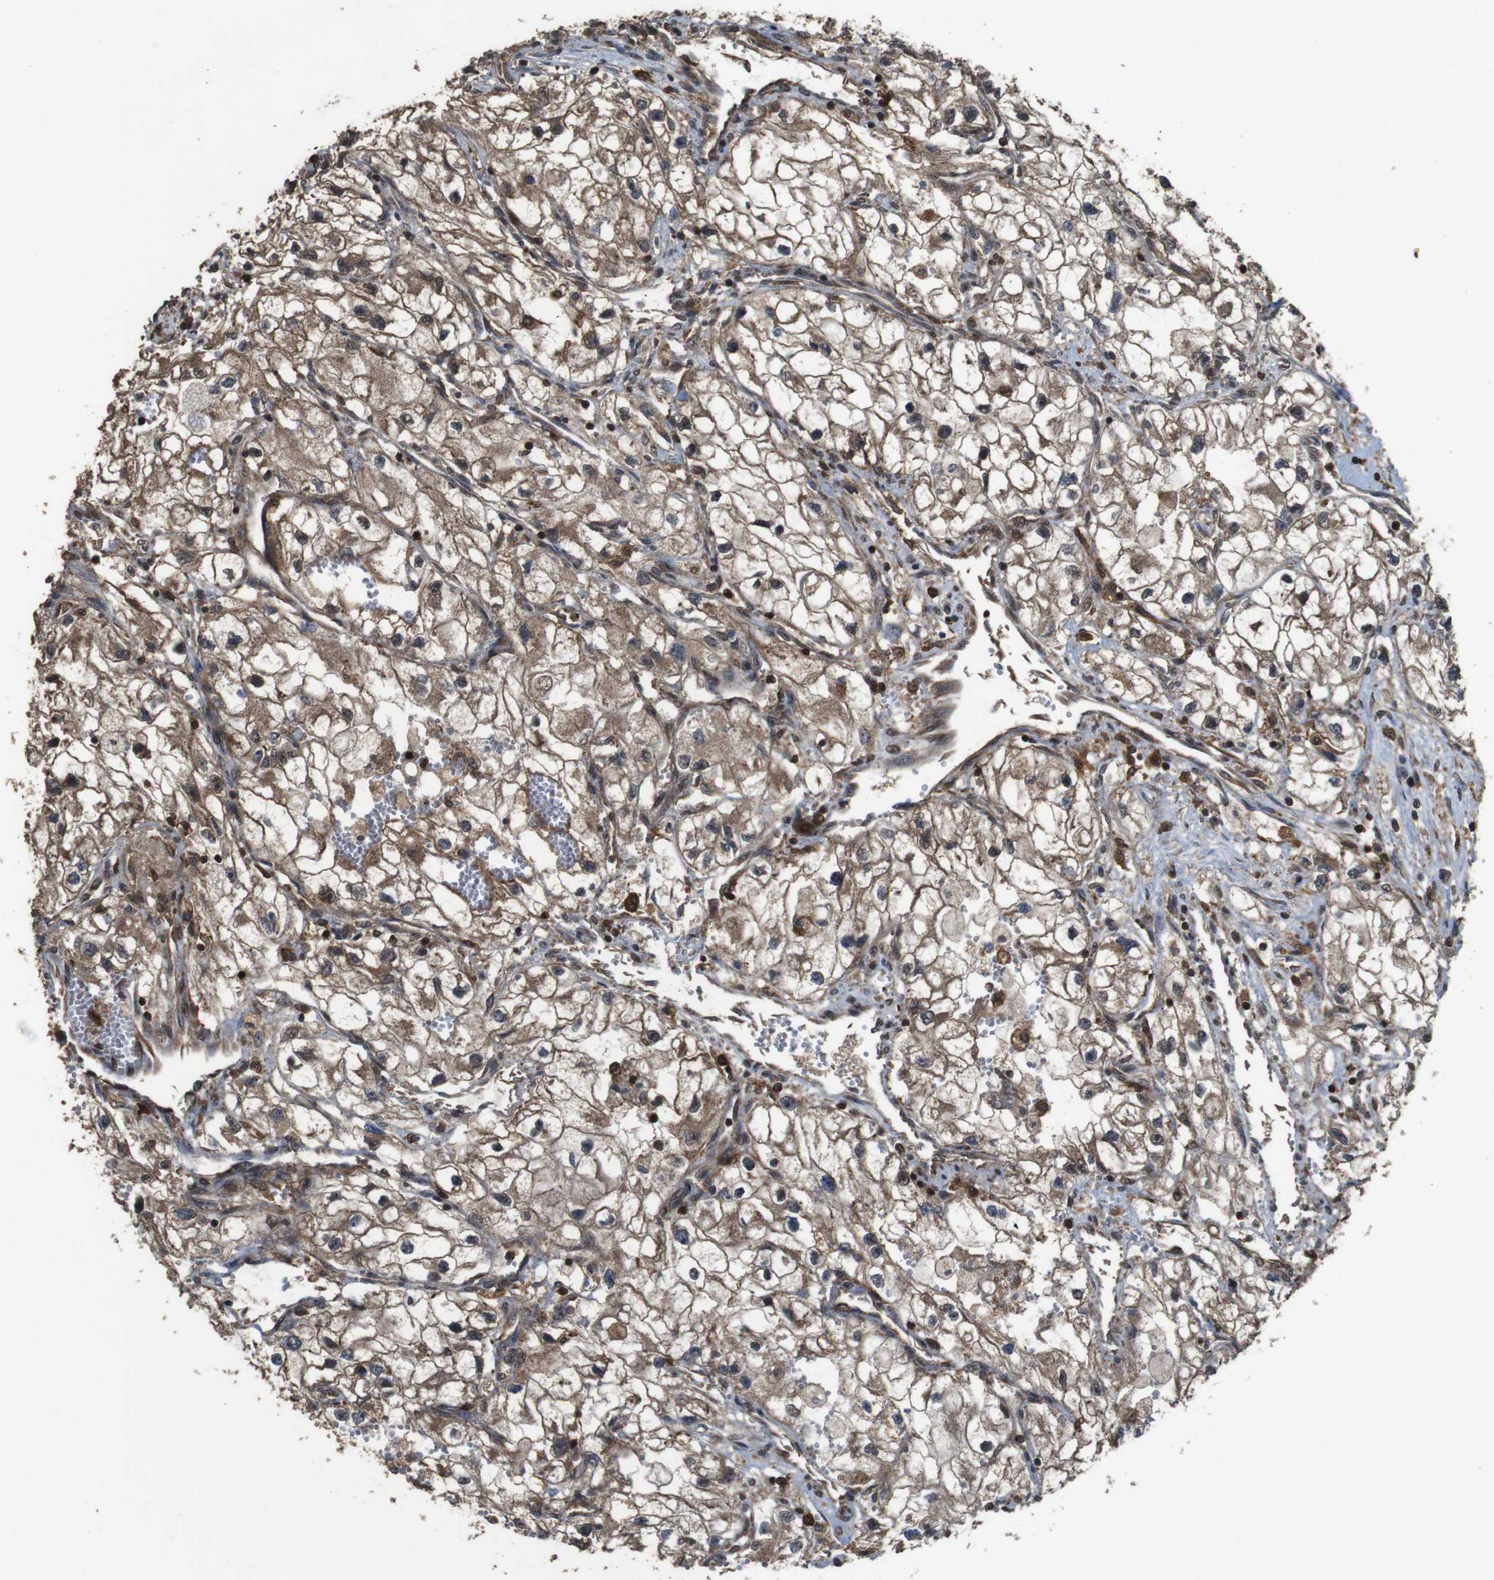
{"staining": {"intensity": "moderate", "quantity": ">75%", "location": "cytoplasmic/membranous"}, "tissue": "renal cancer", "cell_type": "Tumor cells", "image_type": "cancer", "snomed": [{"axis": "morphology", "description": "Adenocarcinoma, NOS"}, {"axis": "topography", "description": "Kidney"}], "caption": "This photomicrograph exhibits renal adenocarcinoma stained with immunohistochemistry to label a protein in brown. The cytoplasmic/membranous of tumor cells show moderate positivity for the protein. Nuclei are counter-stained blue.", "gene": "BAG4", "patient": {"sex": "female", "age": 70}}